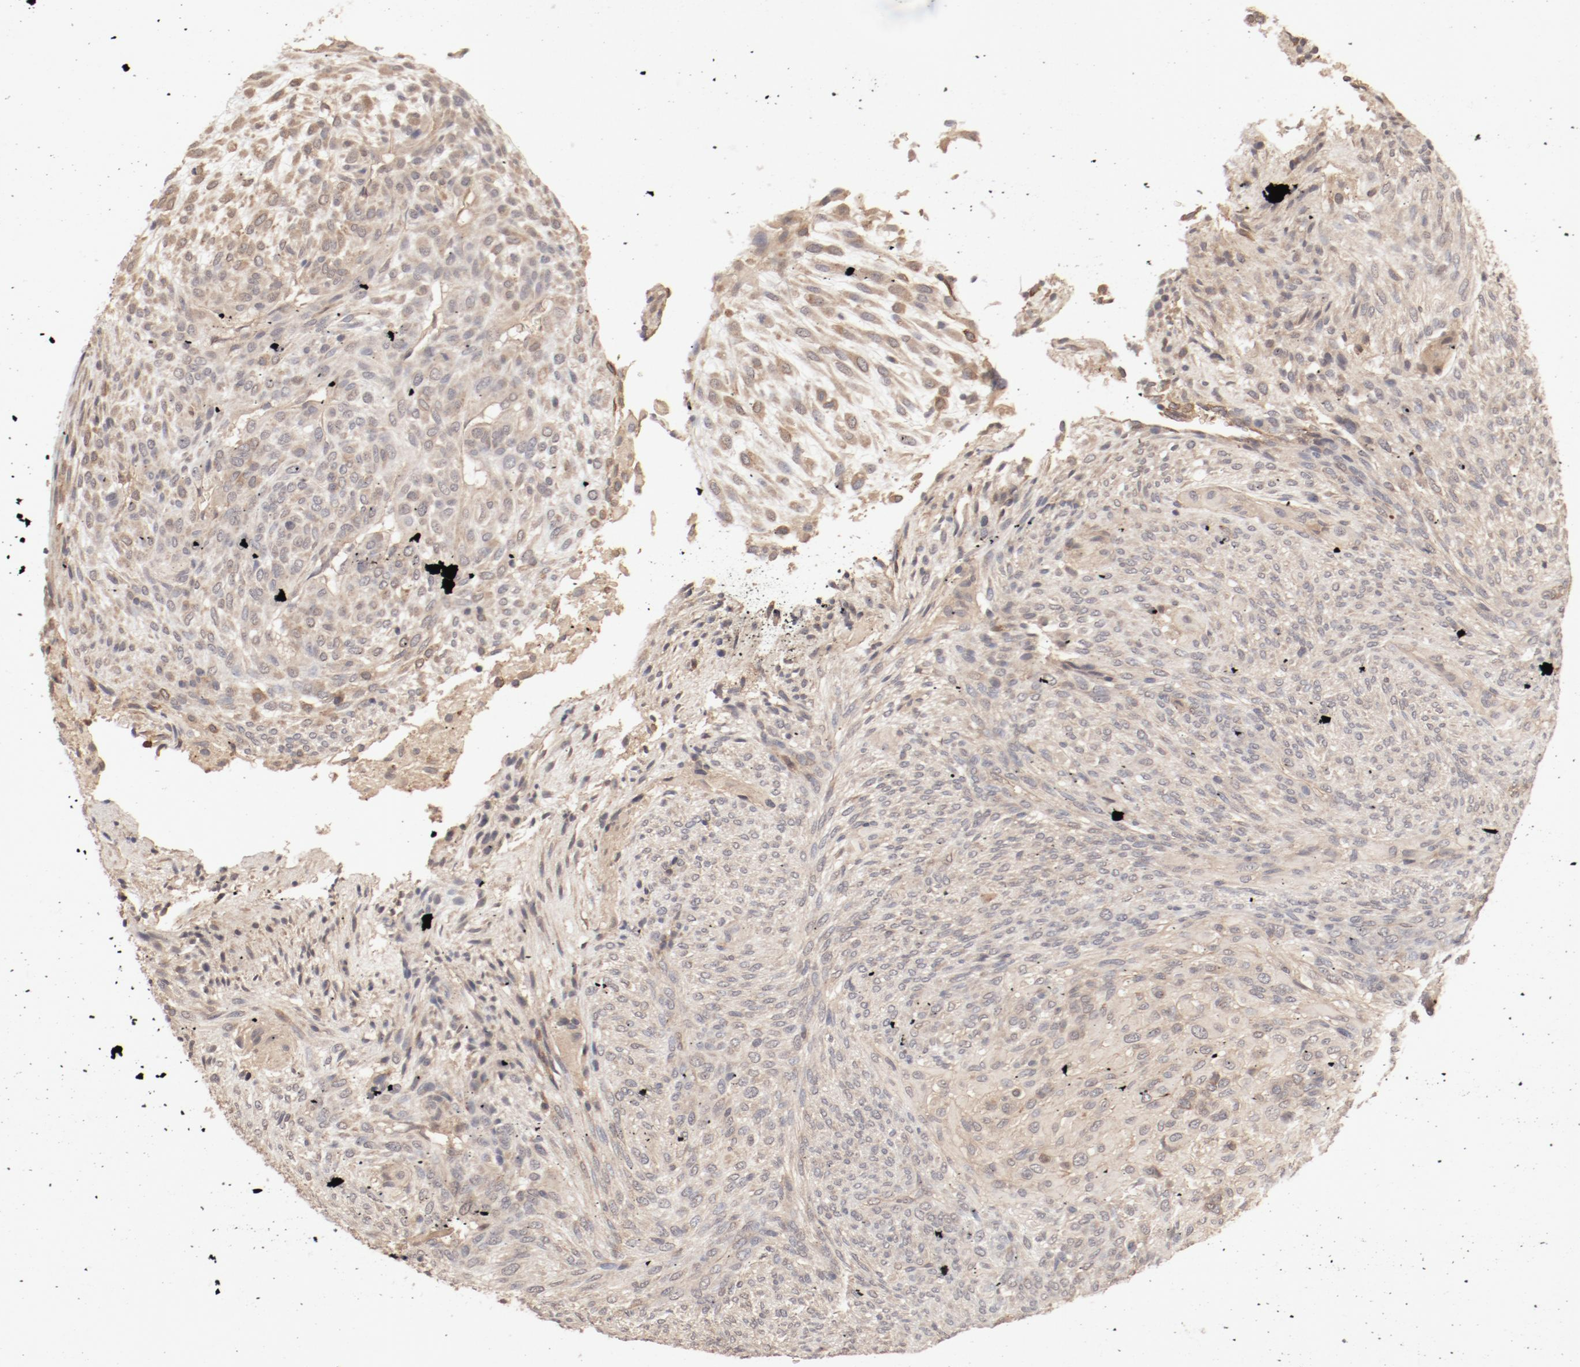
{"staining": {"intensity": "moderate", "quantity": ">75%", "location": "cytoplasmic/membranous"}, "tissue": "glioma", "cell_type": "Tumor cells", "image_type": "cancer", "snomed": [{"axis": "morphology", "description": "Glioma, malignant, High grade"}, {"axis": "topography", "description": "Cerebral cortex"}], "caption": "The immunohistochemical stain labels moderate cytoplasmic/membranous staining in tumor cells of malignant glioma (high-grade) tissue. The staining was performed using DAB to visualize the protein expression in brown, while the nuclei were stained in blue with hematoxylin (Magnification: 20x).", "gene": "IL3RA", "patient": {"sex": "female", "age": 55}}